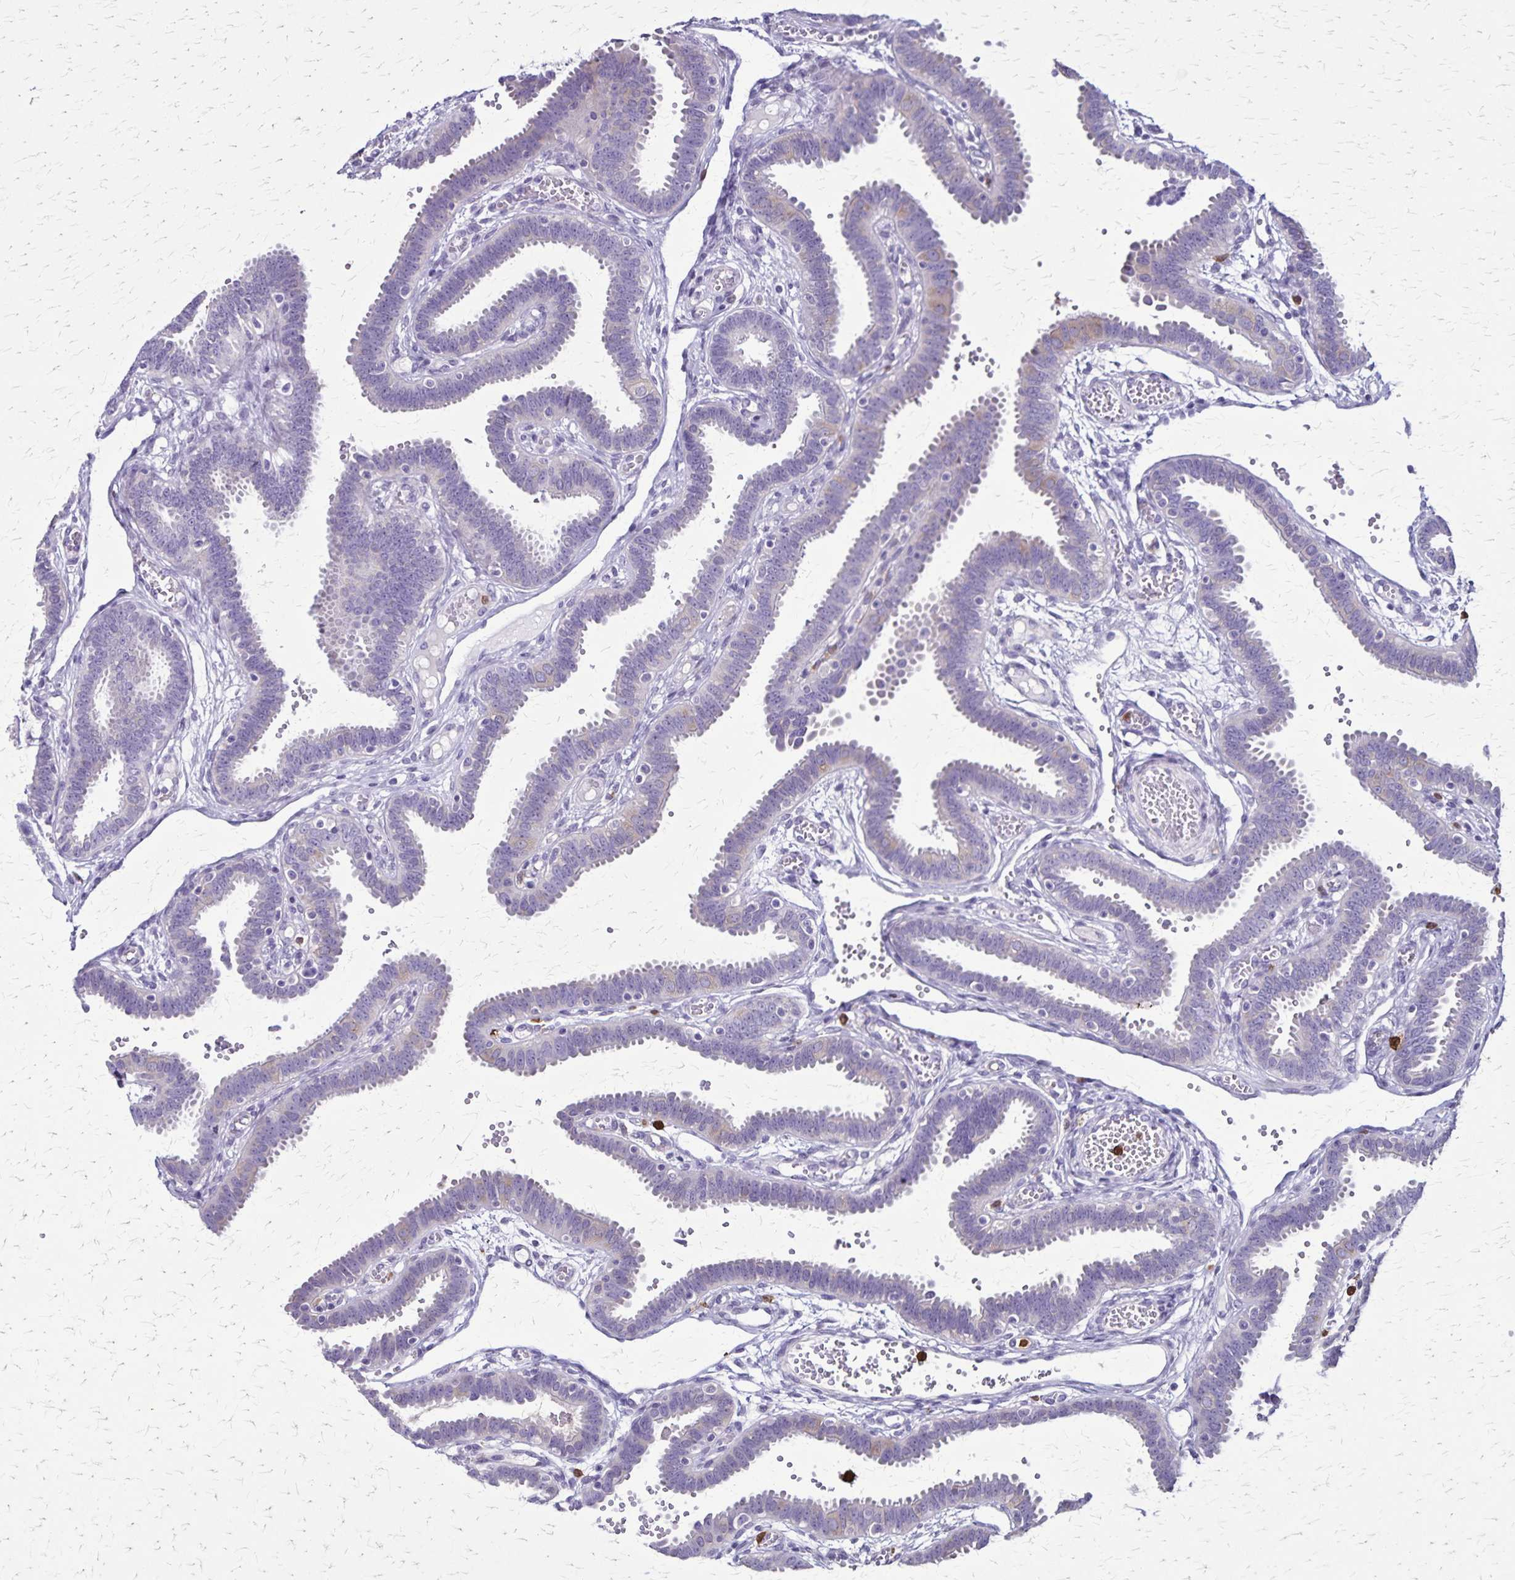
{"staining": {"intensity": "negative", "quantity": "none", "location": "none"}, "tissue": "fallopian tube", "cell_type": "Glandular cells", "image_type": "normal", "snomed": [{"axis": "morphology", "description": "Normal tissue, NOS"}, {"axis": "topography", "description": "Fallopian tube"}], "caption": "High magnification brightfield microscopy of benign fallopian tube stained with DAB (brown) and counterstained with hematoxylin (blue): glandular cells show no significant expression. (Stains: DAB (3,3'-diaminobenzidine) immunohistochemistry (IHC) with hematoxylin counter stain, Microscopy: brightfield microscopy at high magnification).", "gene": "ULBP3", "patient": {"sex": "female", "age": 37}}